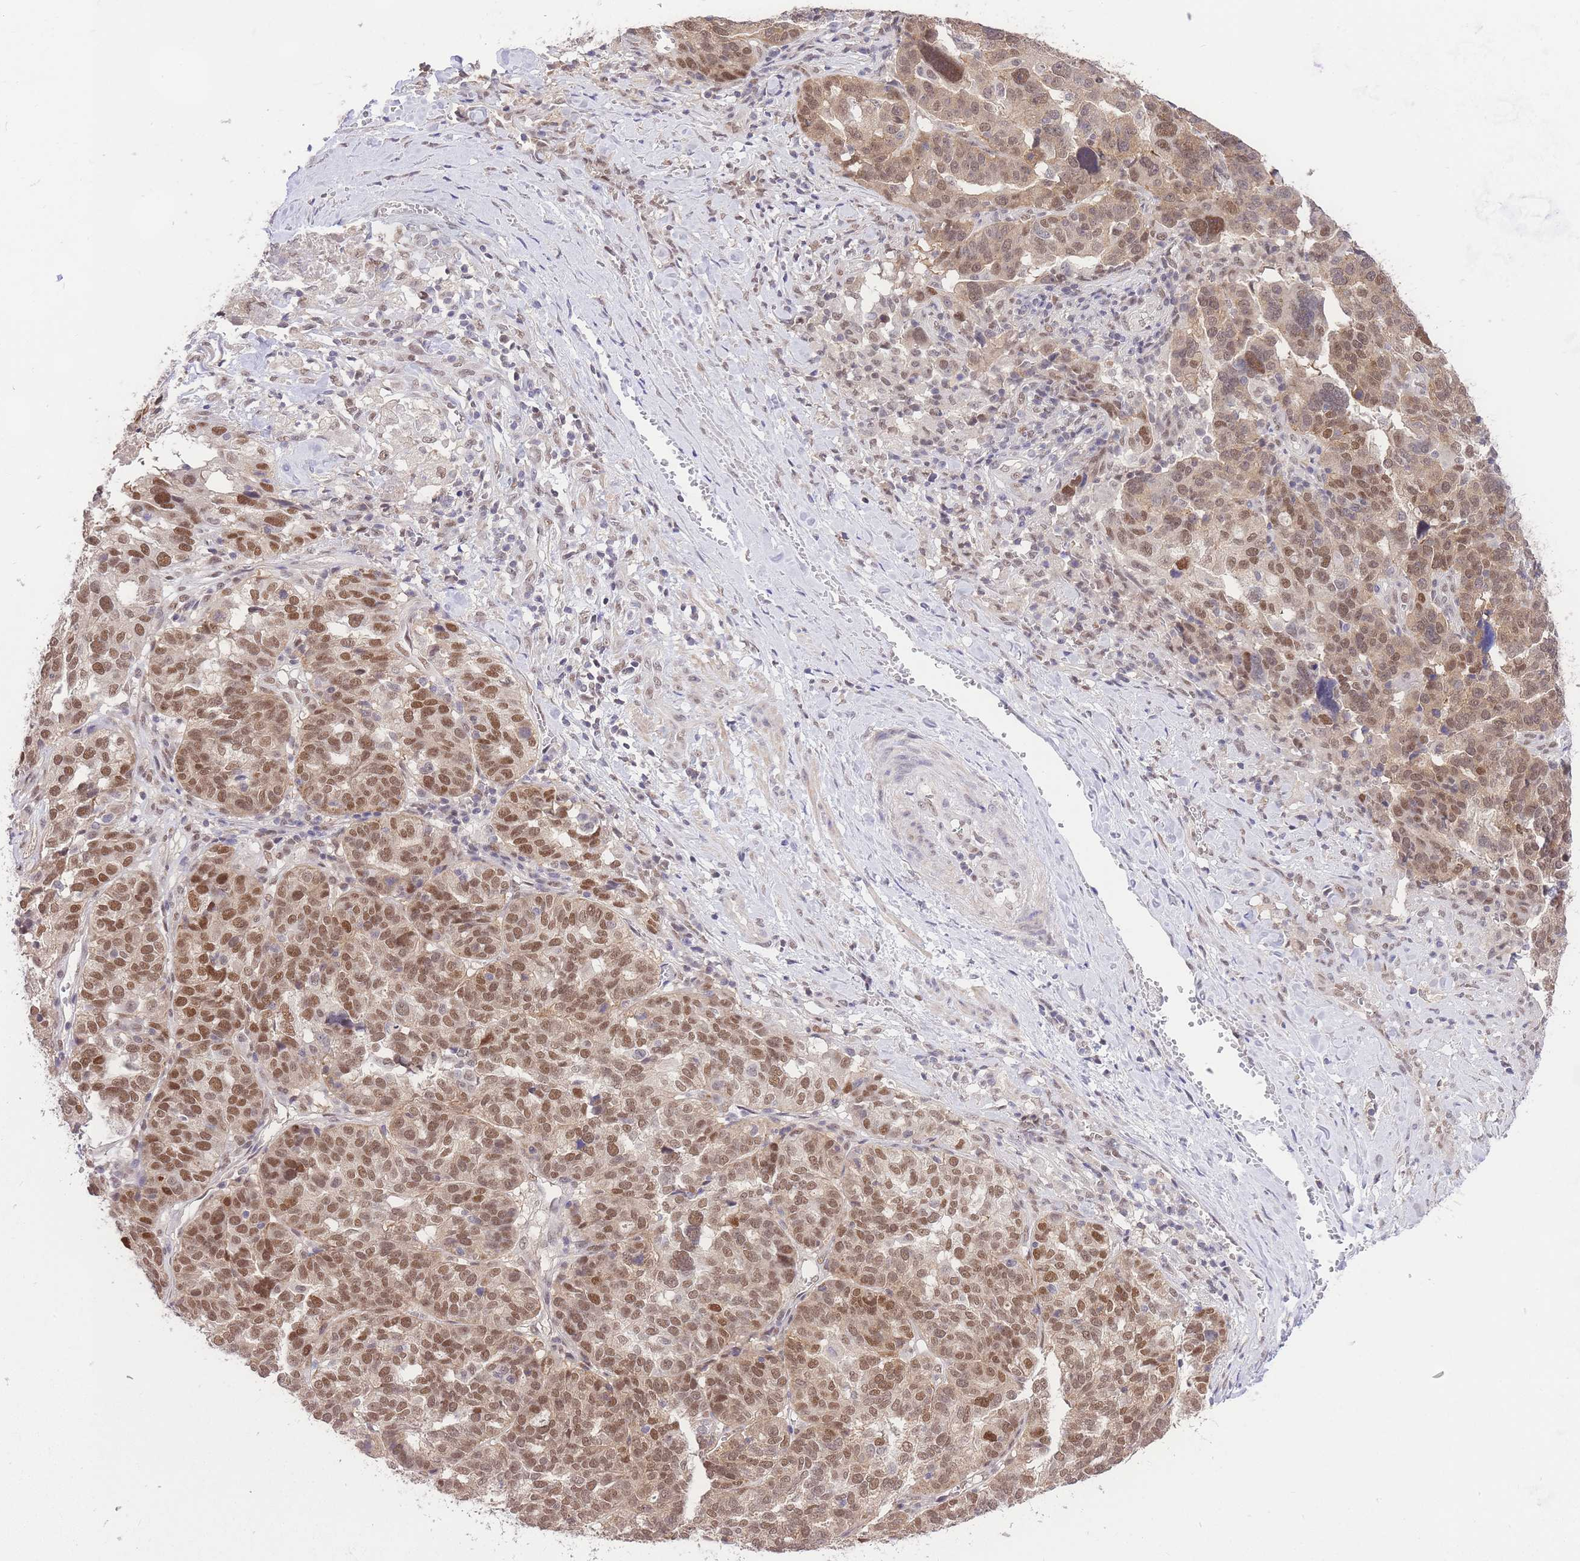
{"staining": {"intensity": "moderate", "quantity": ">75%", "location": "nuclear"}, "tissue": "ovarian cancer", "cell_type": "Tumor cells", "image_type": "cancer", "snomed": [{"axis": "morphology", "description": "Cystadenocarcinoma, serous, NOS"}, {"axis": "topography", "description": "Ovary"}], "caption": "Ovarian serous cystadenocarcinoma tissue shows moderate nuclear expression in about >75% of tumor cells, visualized by immunohistochemistry.", "gene": "UBXN7", "patient": {"sex": "female", "age": 59}}